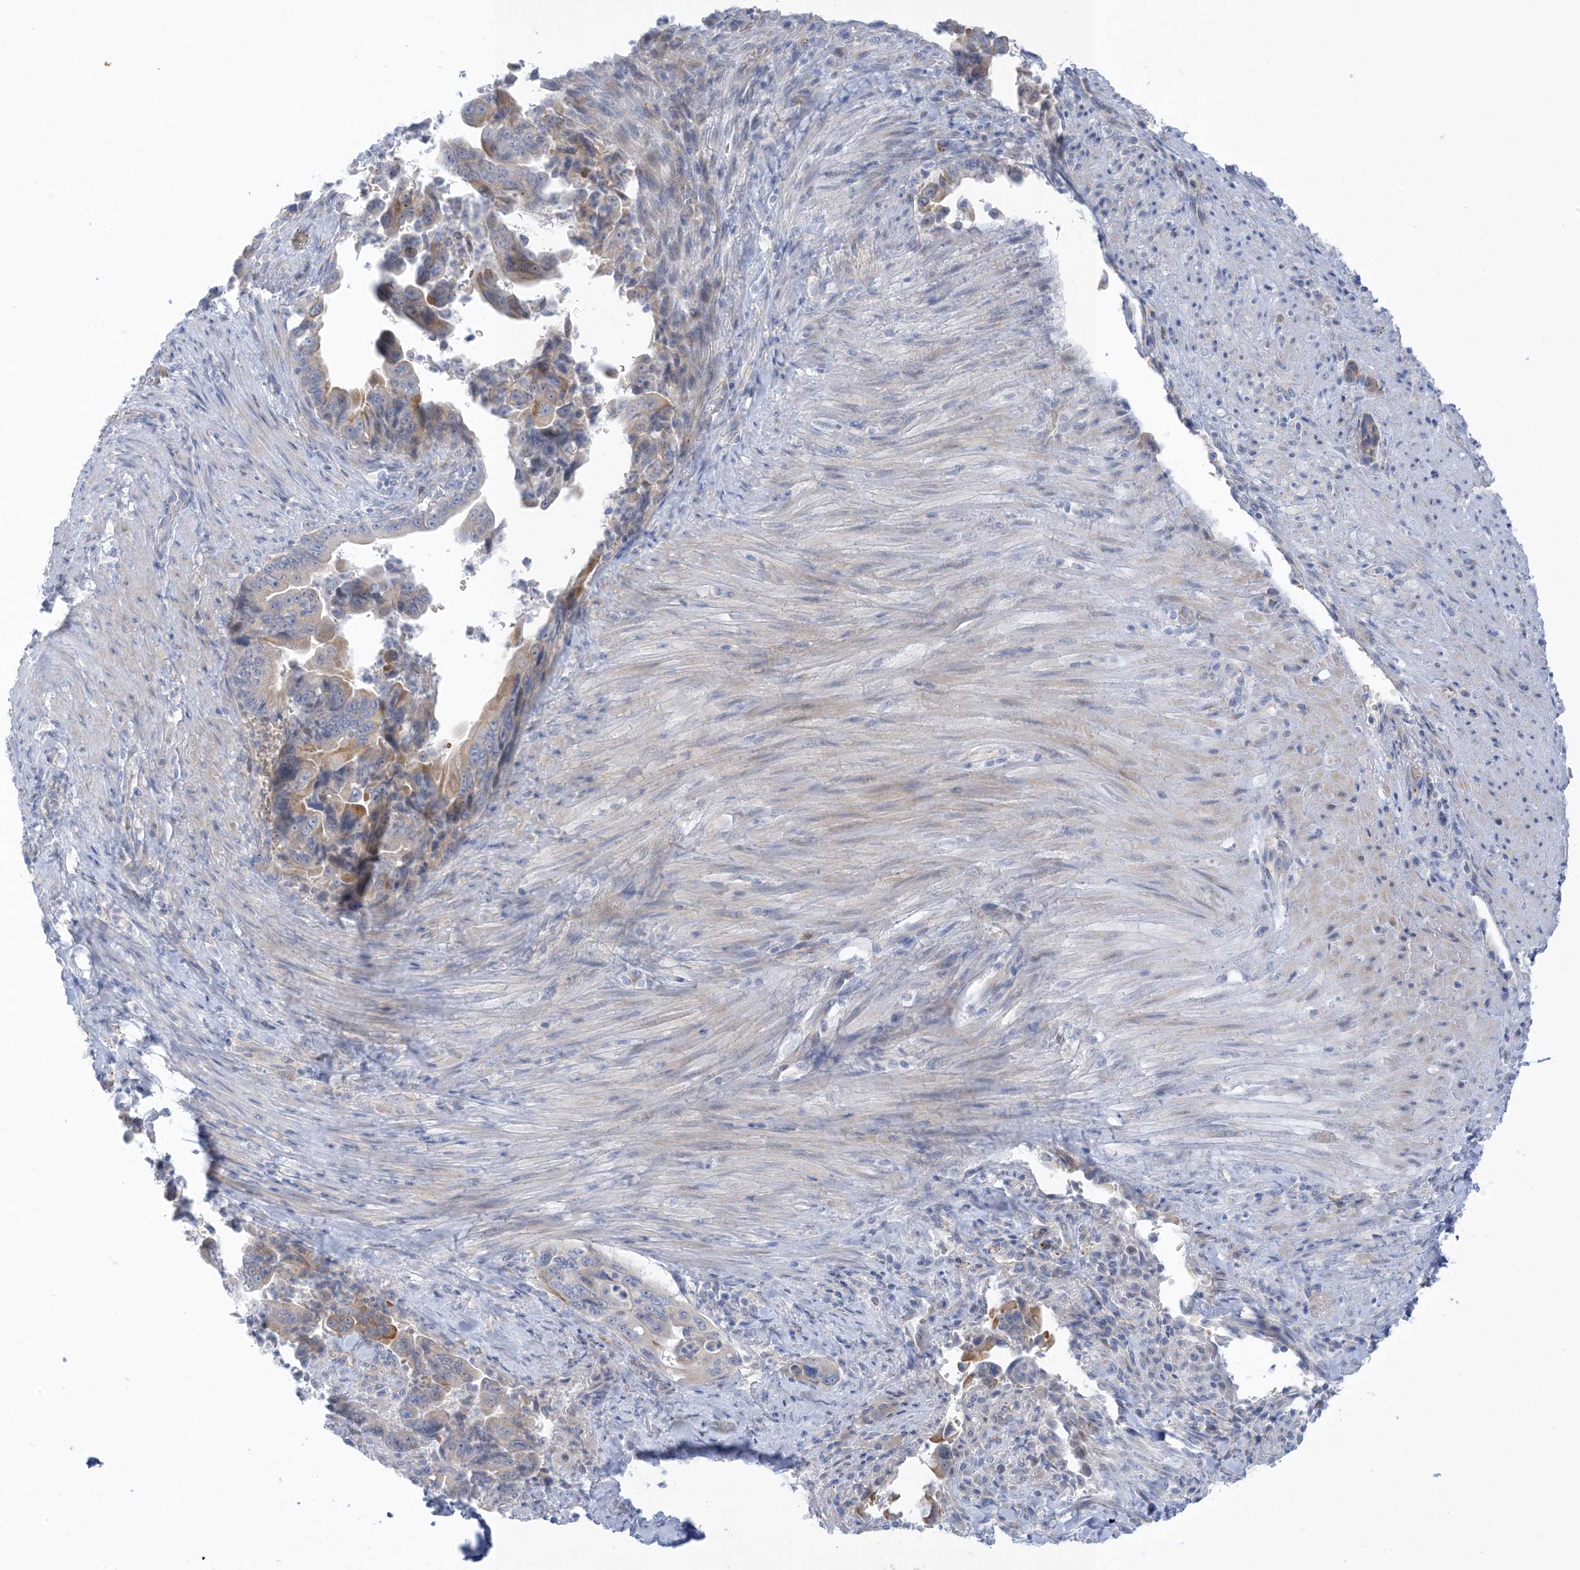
{"staining": {"intensity": "weak", "quantity": "<25%", "location": "cytoplasmic/membranous"}, "tissue": "pancreatic cancer", "cell_type": "Tumor cells", "image_type": "cancer", "snomed": [{"axis": "morphology", "description": "Adenocarcinoma, NOS"}, {"axis": "topography", "description": "Pancreas"}], "caption": "Adenocarcinoma (pancreatic) stained for a protein using immunohistochemistry demonstrates no staining tumor cells.", "gene": "XIRP2", "patient": {"sex": "male", "age": 70}}